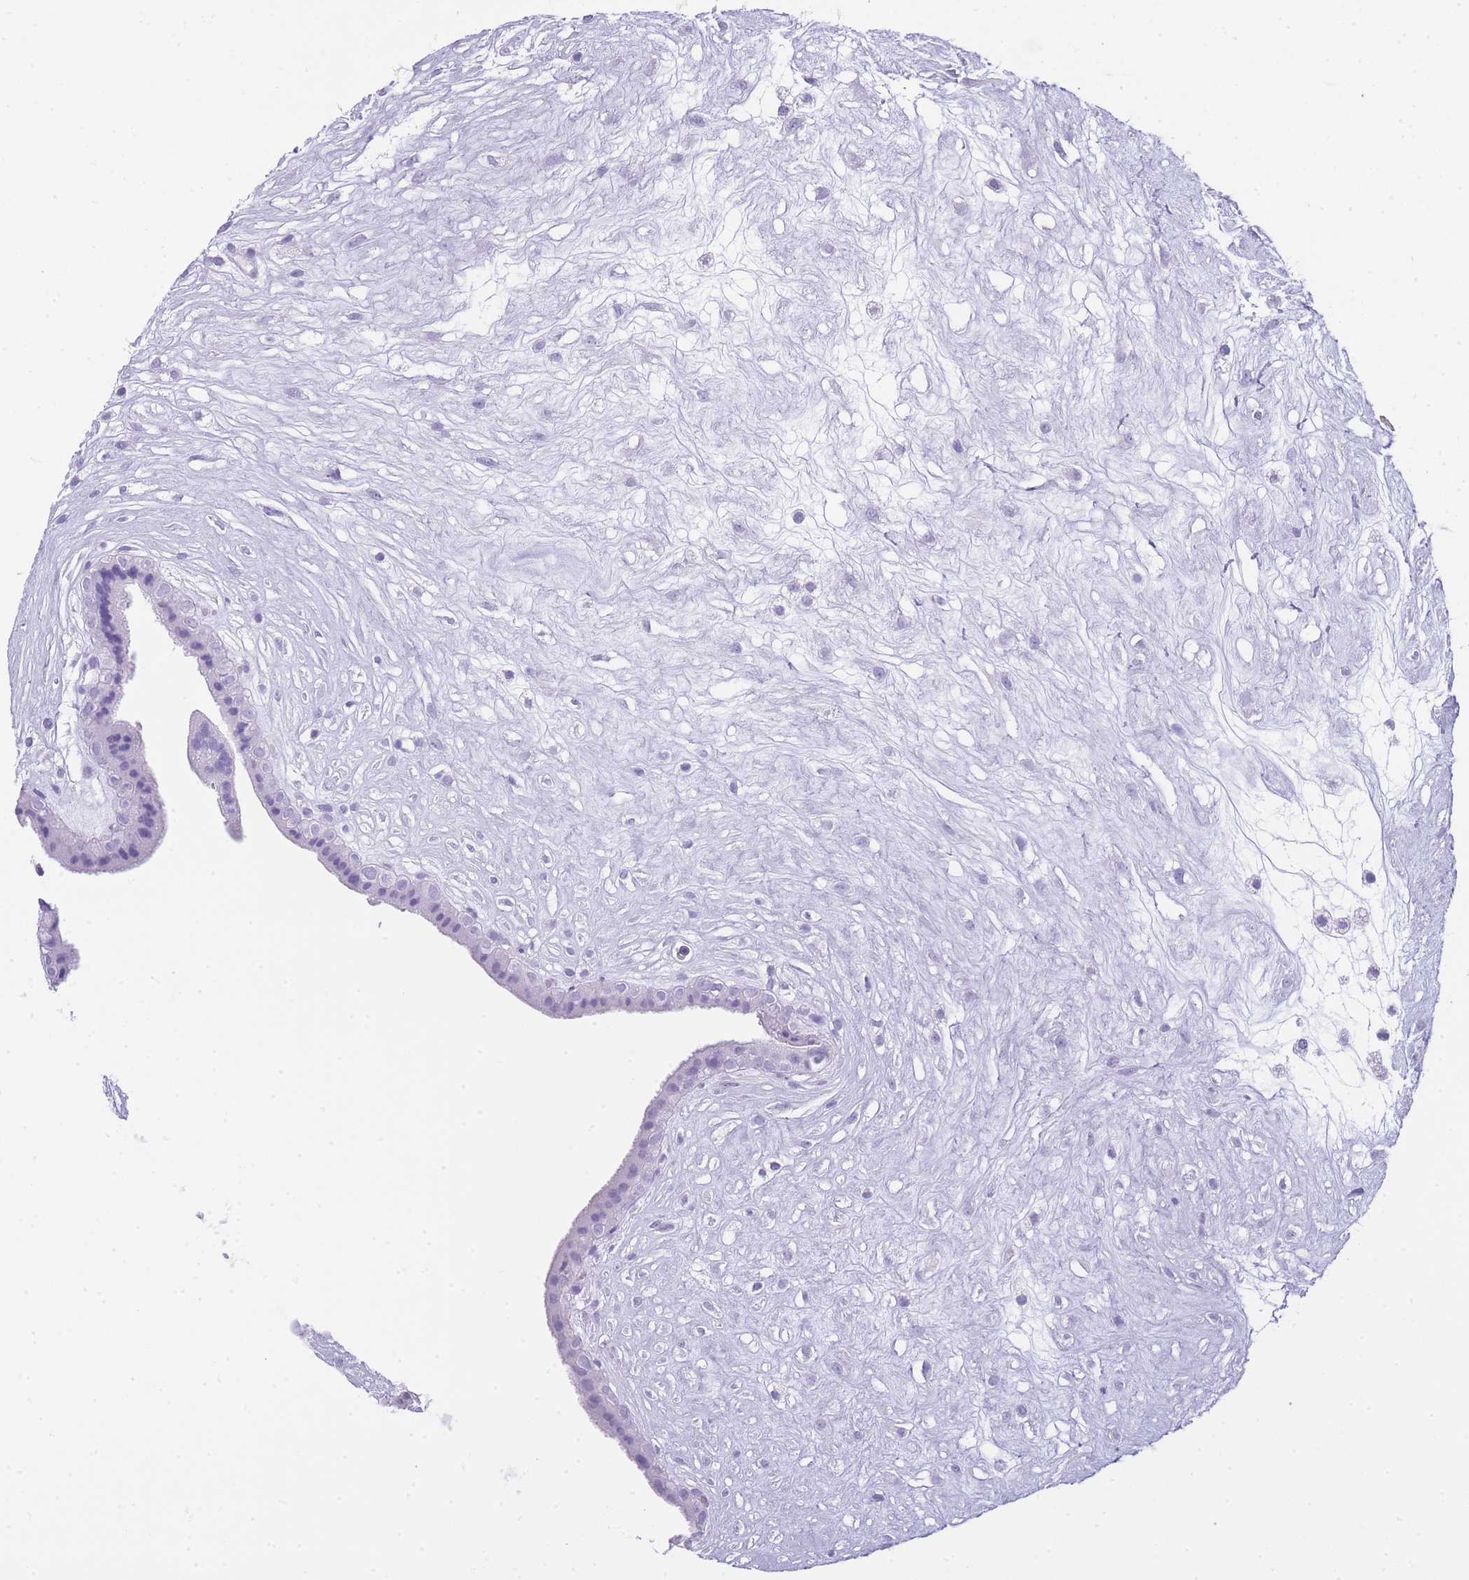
{"staining": {"intensity": "negative", "quantity": "none", "location": "none"}, "tissue": "placenta", "cell_type": "Decidual cells", "image_type": "normal", "snomed": [{"axis": "morphology", "description": "Normal tissue, NOS"}, {"axis": "topography", "description": "Placenta"}], "caption": "High magnification brightfield microscopy of normal placenta stained with DAB (brown) and counterstained with hematoxylin (blue): decidual cells show no significant expression. The staining is performed using DAB (3,3'-diaminobenzidine) brown chromogen with nuclei counter-stained in using hematoxylin.", "gene": "INS", "patient": {"sex": "female", "age": 18}}